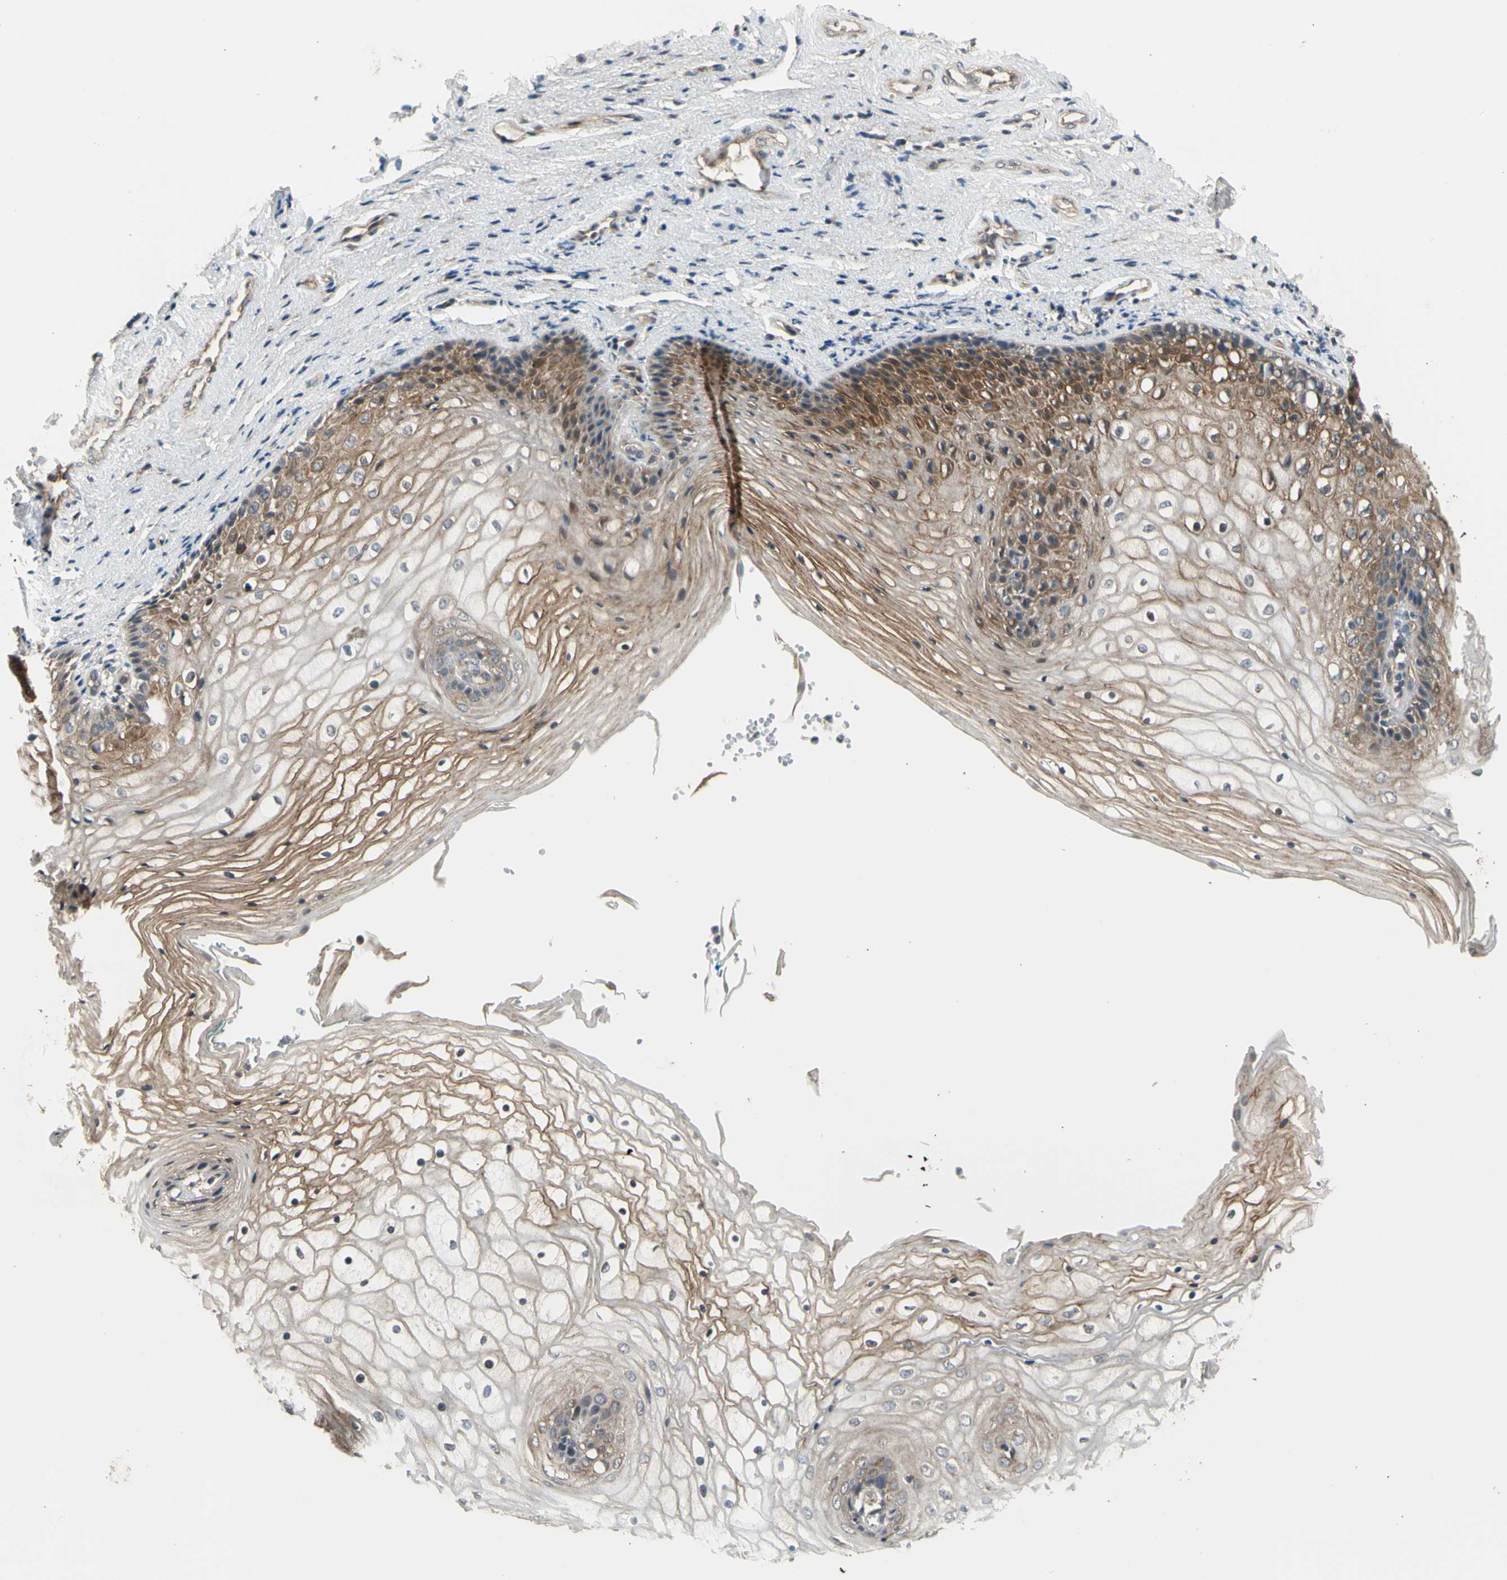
{"staining": {"intensity": "moderate", "quantity": ">75%", "location": "cytoplasmic/membranous"}, "tissue": "vagina", "cell_type": "Squamous epithelial cells", "image_type": "normal", "snomed": [{"axis": "morphology", "description": "Normal tissue, NOS"}, {"axis": "topography", "description": "Vagina"}], "caption": "Immunohistochemical staining of unremarkable vagina demonstrates moderate cytoplasmic/membranous protein staining in approximately >75% of squamous epithelial cells. (DAB (3,3'-diaminobenzidine) IHC, brown staining for protein, blue staining for nuclei).", "gene": "EFNB2", "patient": {"sex": "female", "age": 34}}